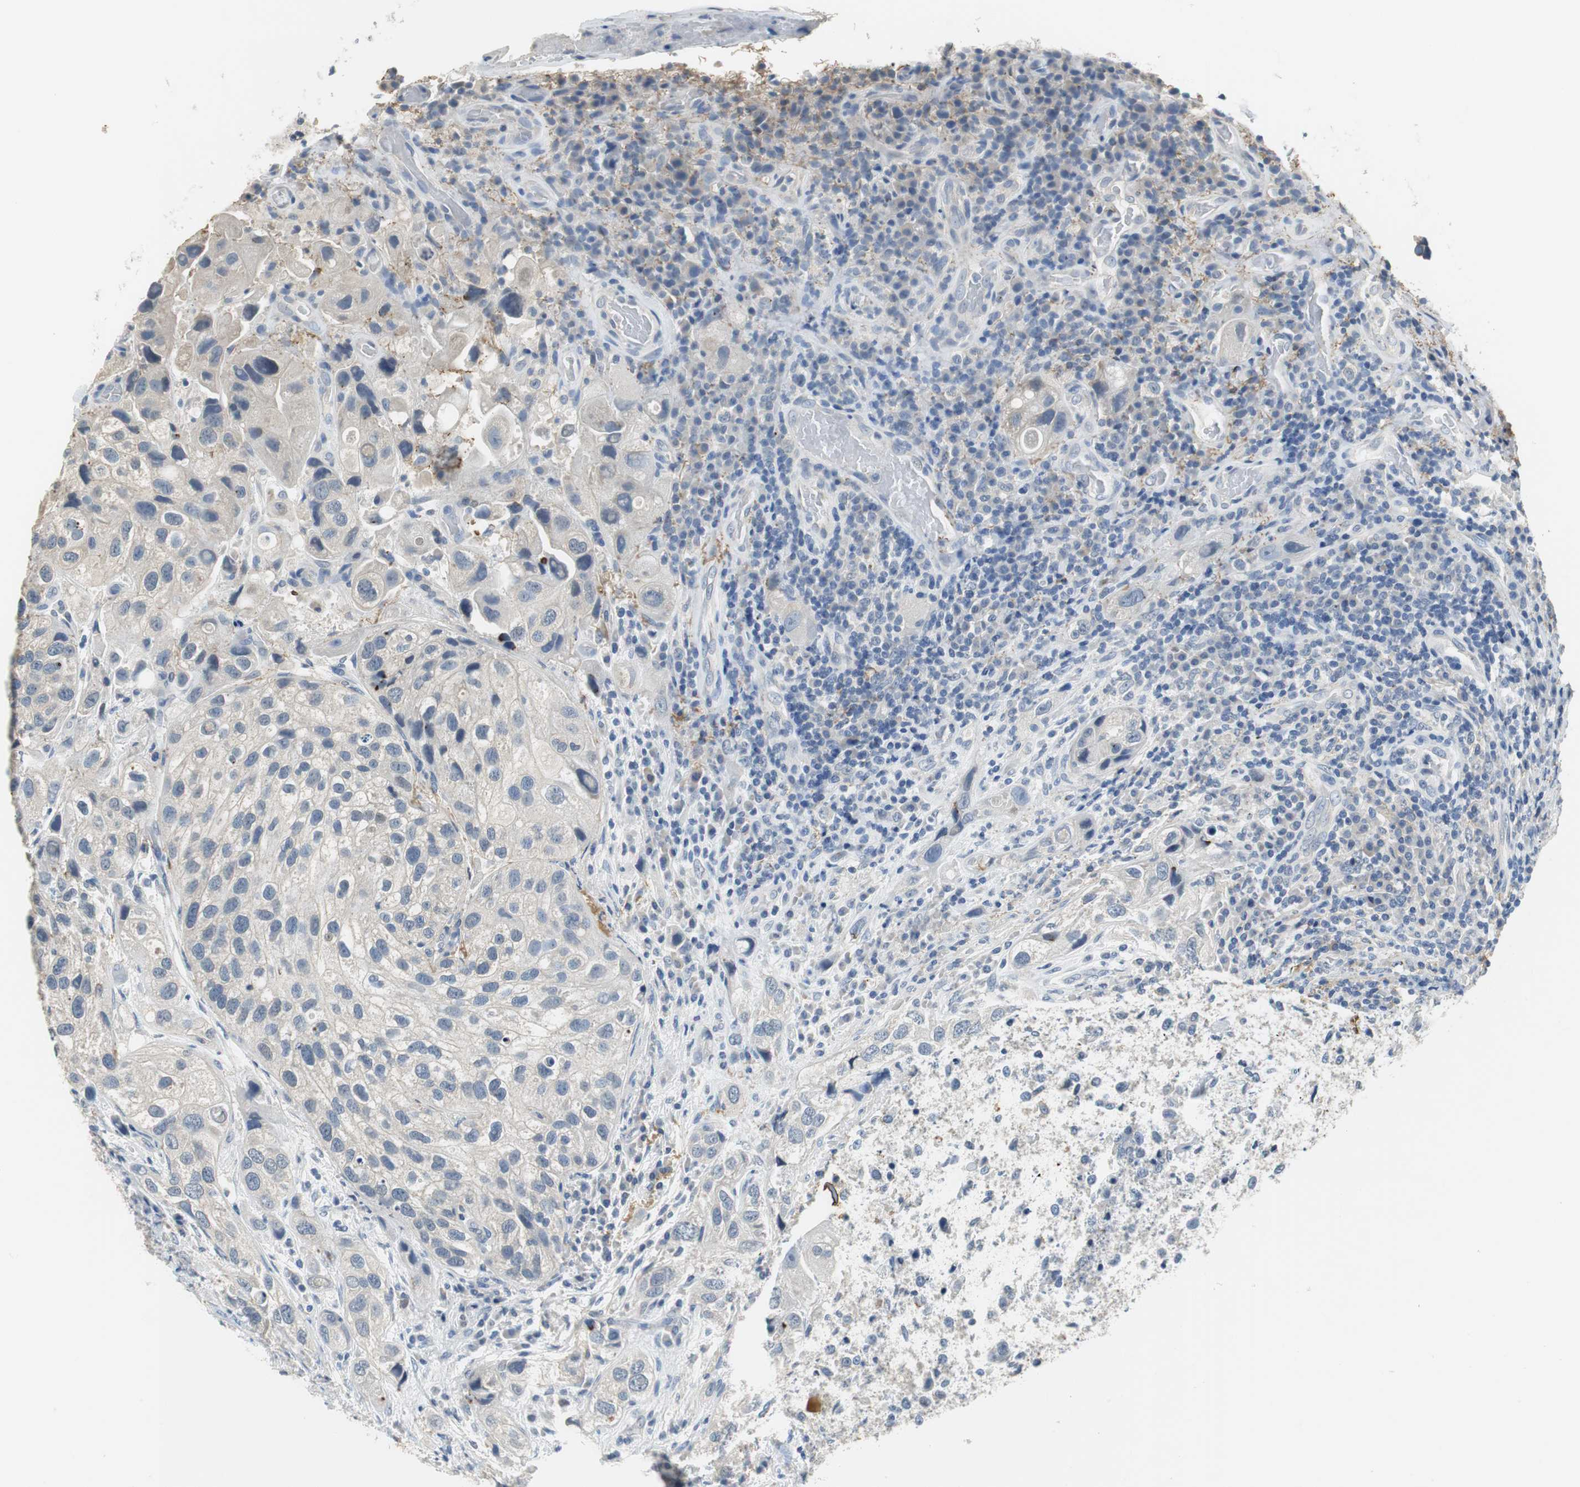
{"staining": {"intensity": "negative", "quantity": "none", "location": "none"}, "tissue": "urothelial cancer", "cell_type": "Tumor cells", "image_type": "cancer", "snomed": [{"axis": "morphology", "description": "Urothelial carcinoma, High grade"}, {"axis": "topography", "description": "Urinary bladder"}], "caption": "High magnification brightfield microscopy of urothelial carcinoma (high-grade) stained with DAB (brown) and counterstained with hematoxylin (blue): tumor cells show no significant expression.", "gene": "MUC7", "patient": {"sex": "female", "age": 64}}